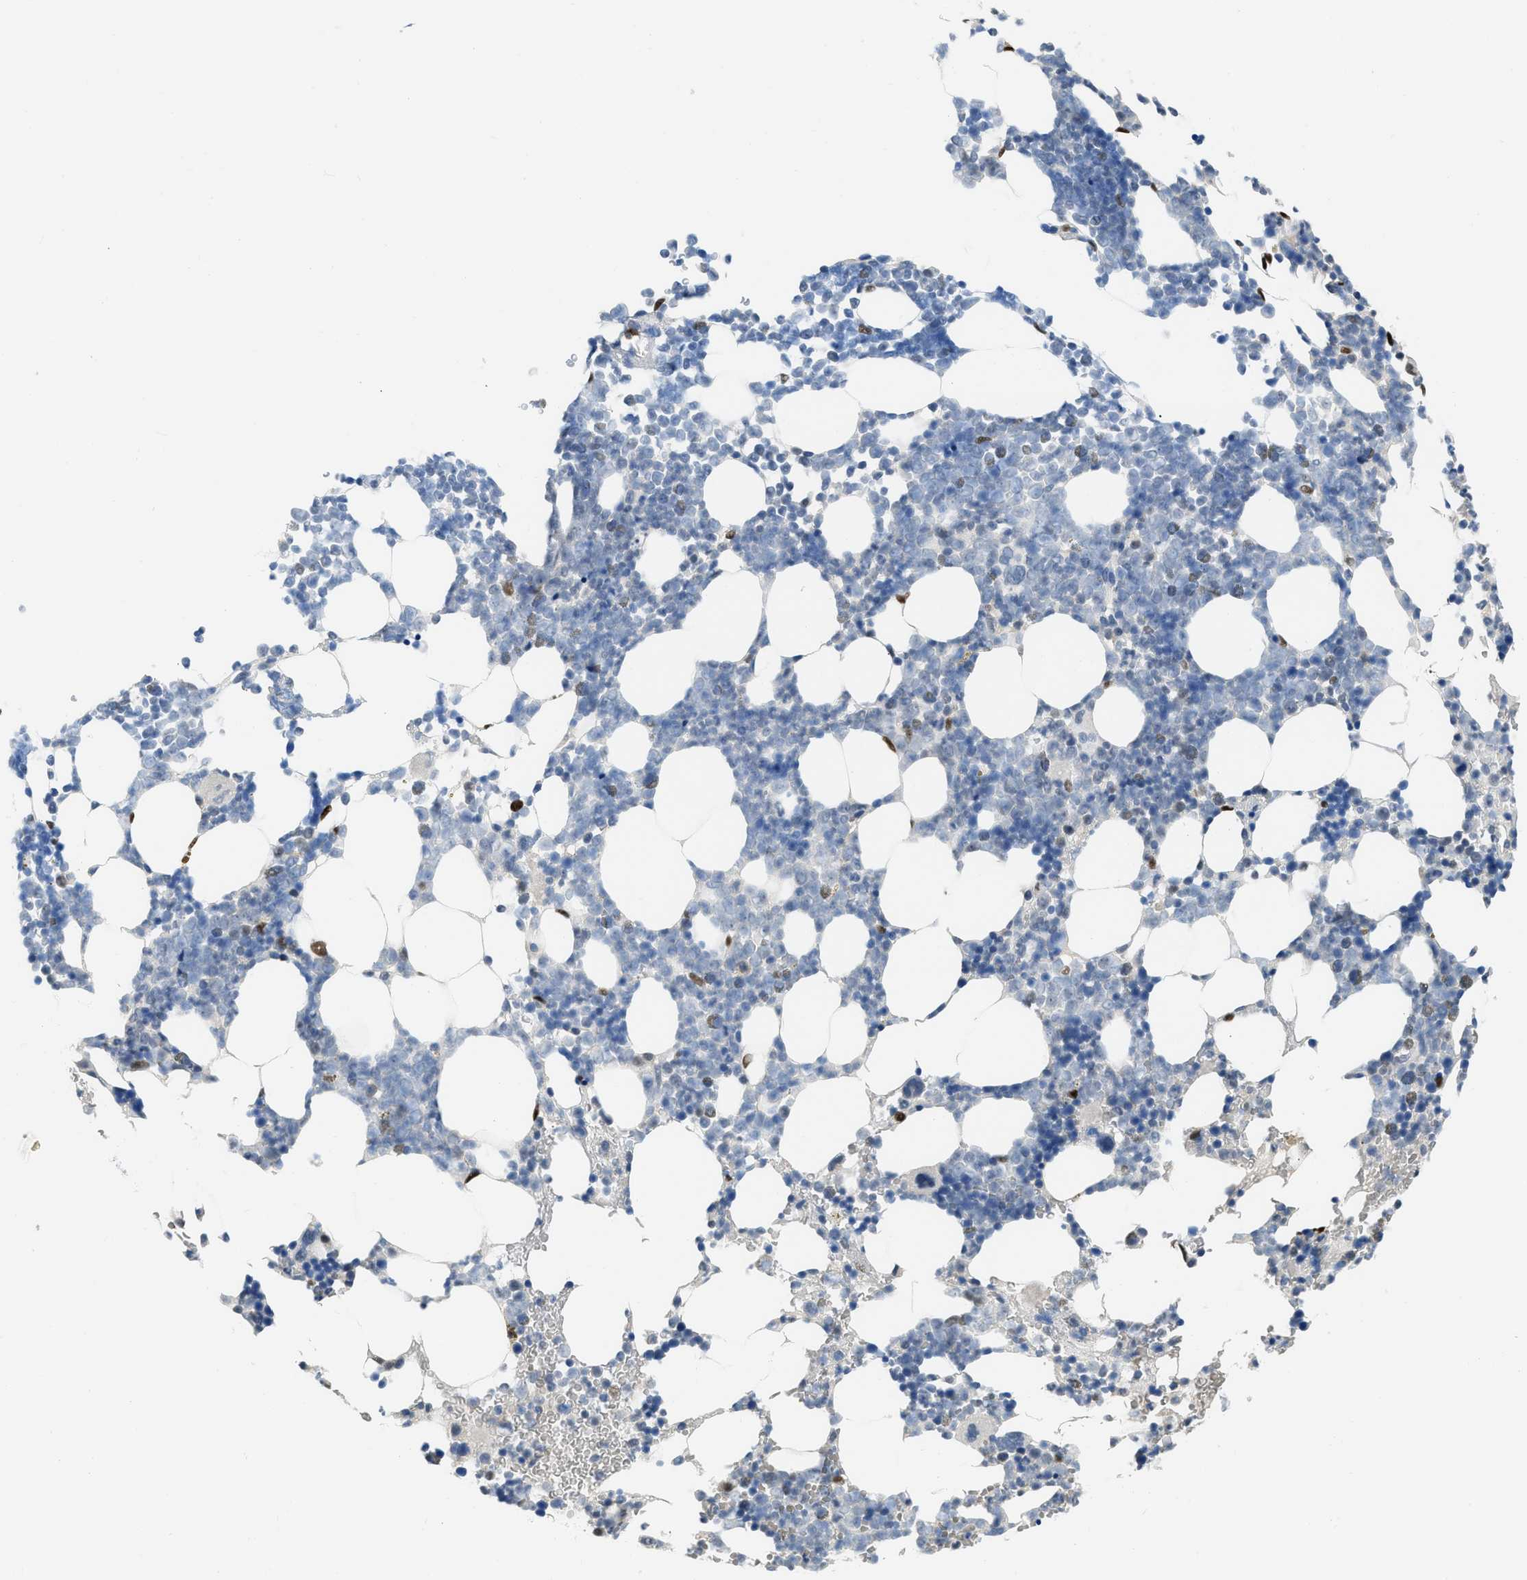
{"staining": {"intensity": "moderate", "quantity": "<25%", "location": "nuclear"}, "tissue": "bone marrow", "cell_type": "Hematopoietic cells", "image_type": "normal", "snomed": [{"axis": "morphology", "description": "Normal tissue, NOS"}, {"axis": "morphology", "description": "Inflammation, NOS"}, {"axis": "topography", "description": "Bone marrow"}], "caption": "Brown immunohistochemical staining in benign bone marrow exhibits moderate nuclear staining in about <25% of hematopoietic cells.", "gene": "ALX1", "patient": {"sex": "female", "age": 67}}